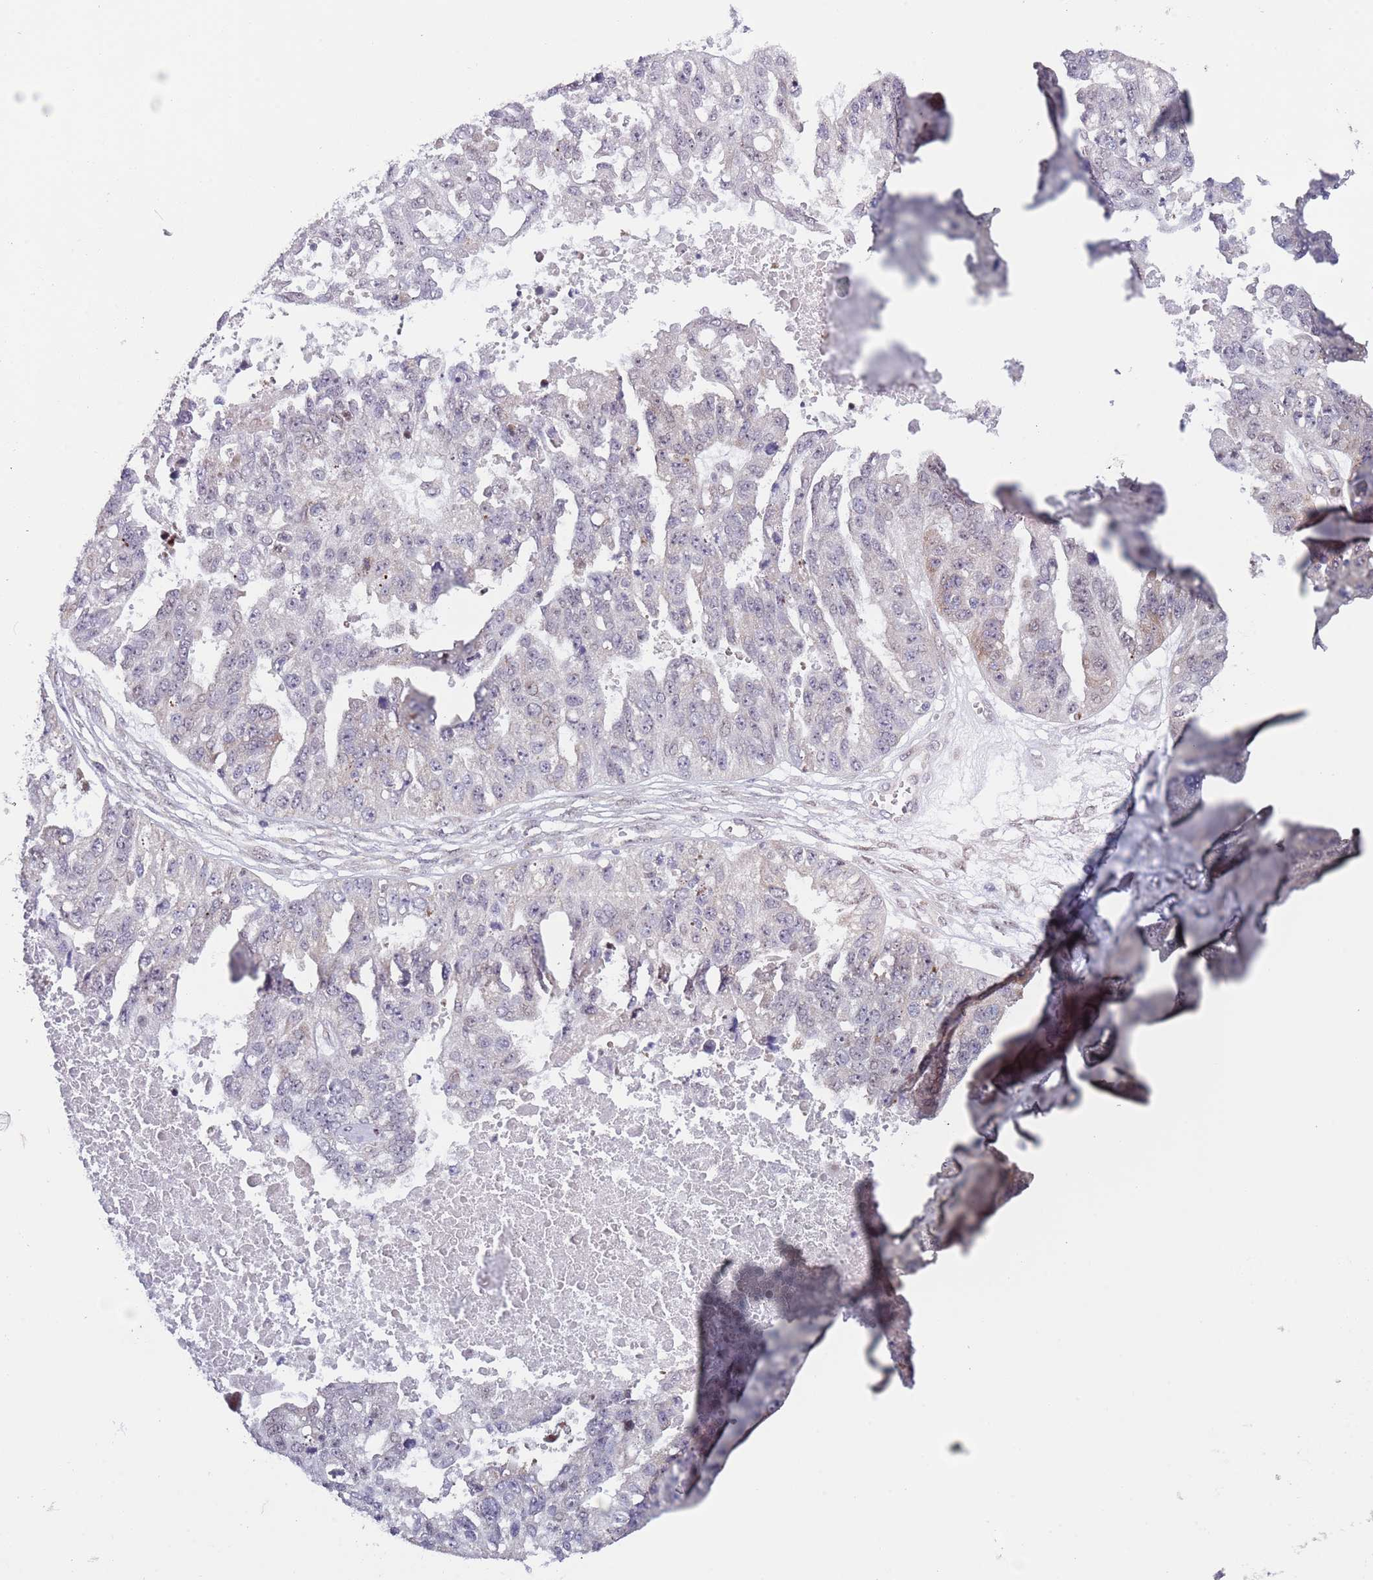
{"staining": {"intensity": "negative", "quantity": "none", "location": "none"}, "tissue": "ovarian cancer", "cell_type": "Tumor cells", "image_type": "cancer", "snomed": [{"axis": "morphology", "description": "Cystadenocarcinoma, serous, NOS"}, {"axis": "topography", "description": "Ovary"}], "caption": "A histopathology image of ovarian cancer (serous cystadenocarcinoma) stained for a protein exhibits no brown staining in tumor cells.", "gene": "SLC25A32", "patient": {"sex": "female", "age": 58}}